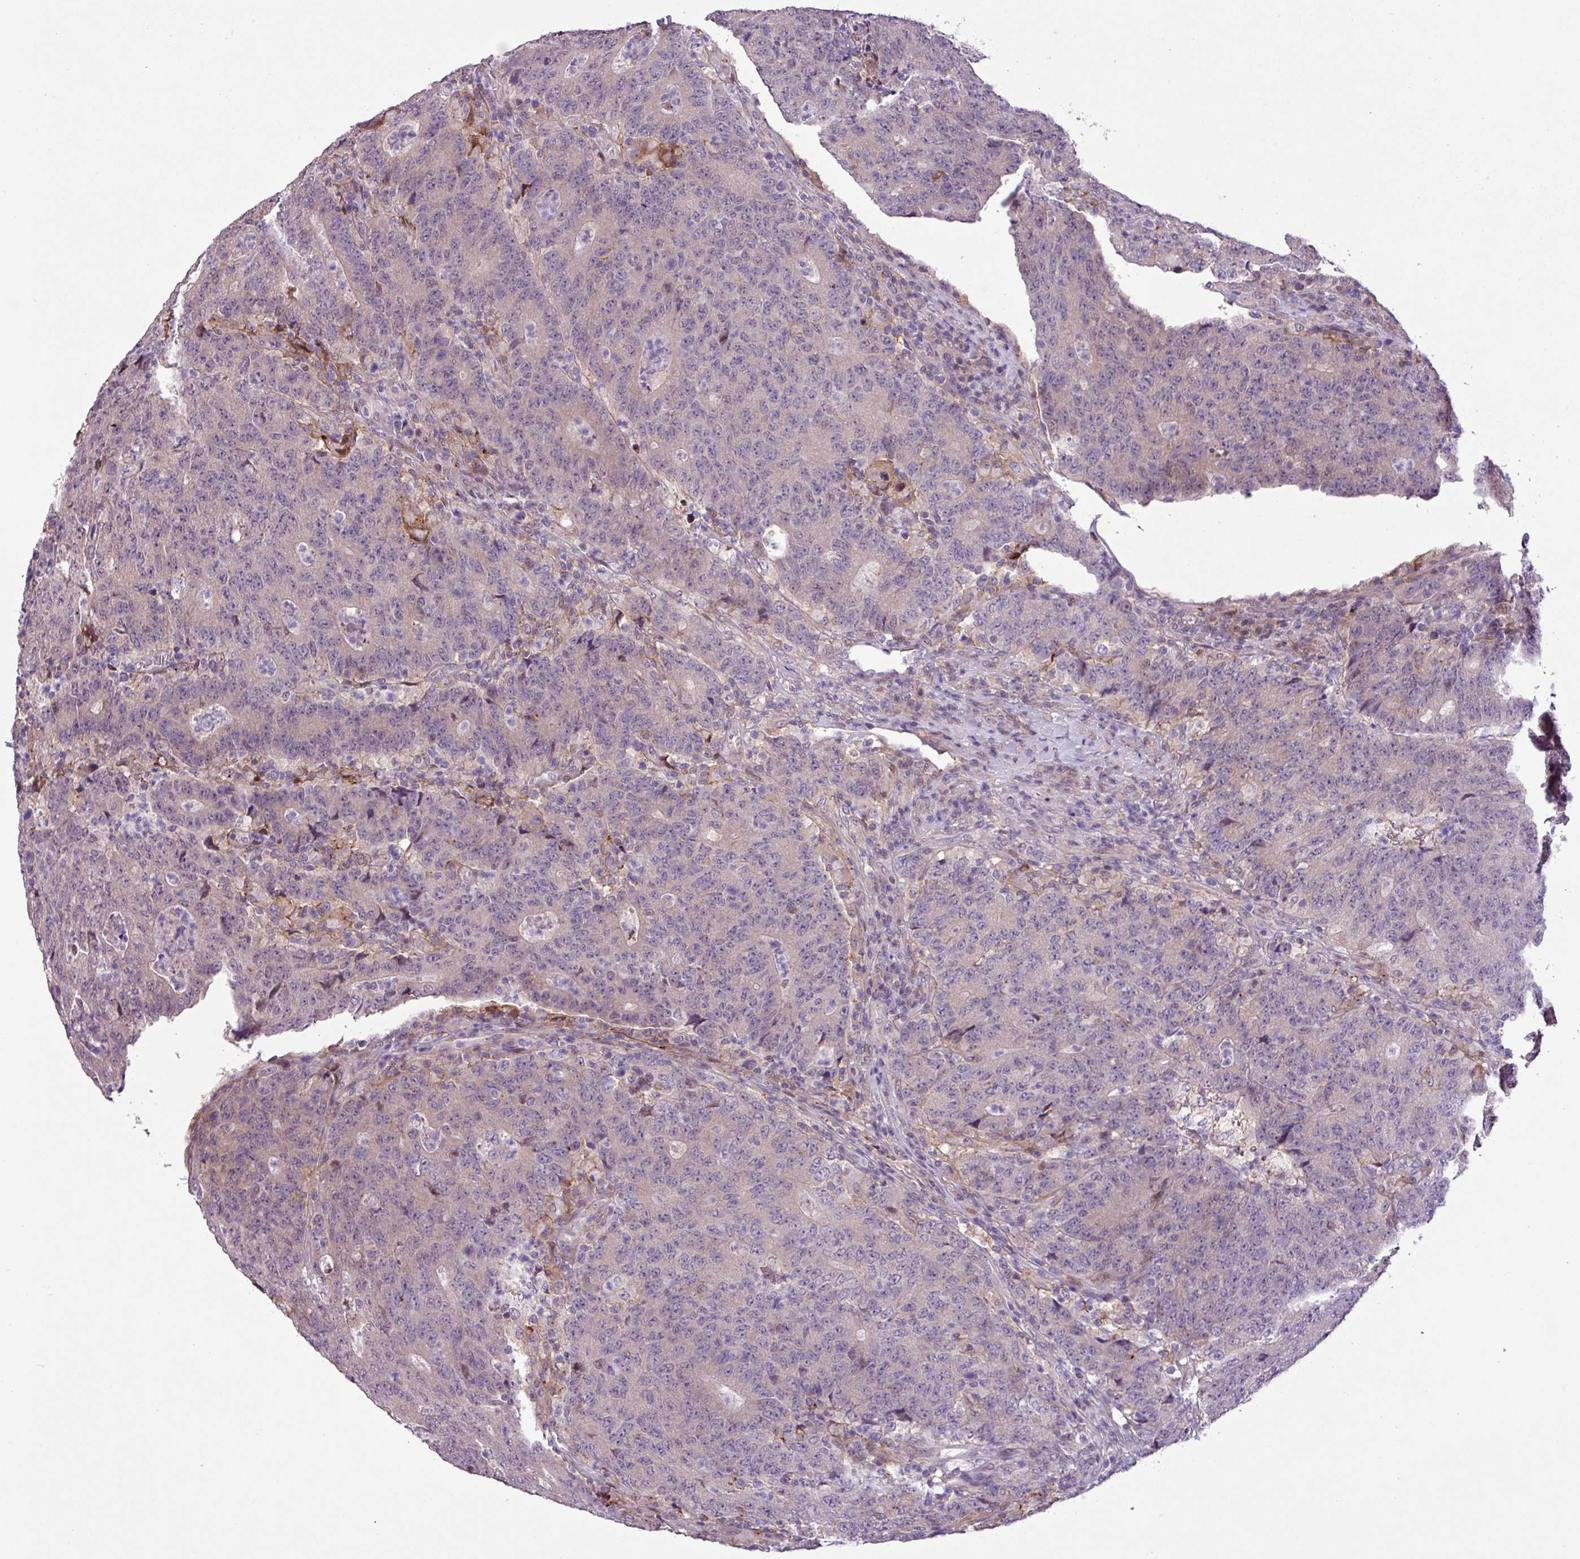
{"staining": {"intensity": "negative", "quantity": "none", "location": "none"}, "tissue": "colorectal cancer", "cell_type": "Tumor cells", "image_type": "cancer", "snomed": [{"axis": "morphology", "description": "Adenocarcinoma, NOS"}, {"axis": "topography", "description": "Colon"}], "caption": "Protein analysis of colorectal cancer (adenocarcinoma) shows no significant positivity in tumor cells.", "gene": "RPP25L", "patient": {"sex": "female", "age": 75}}